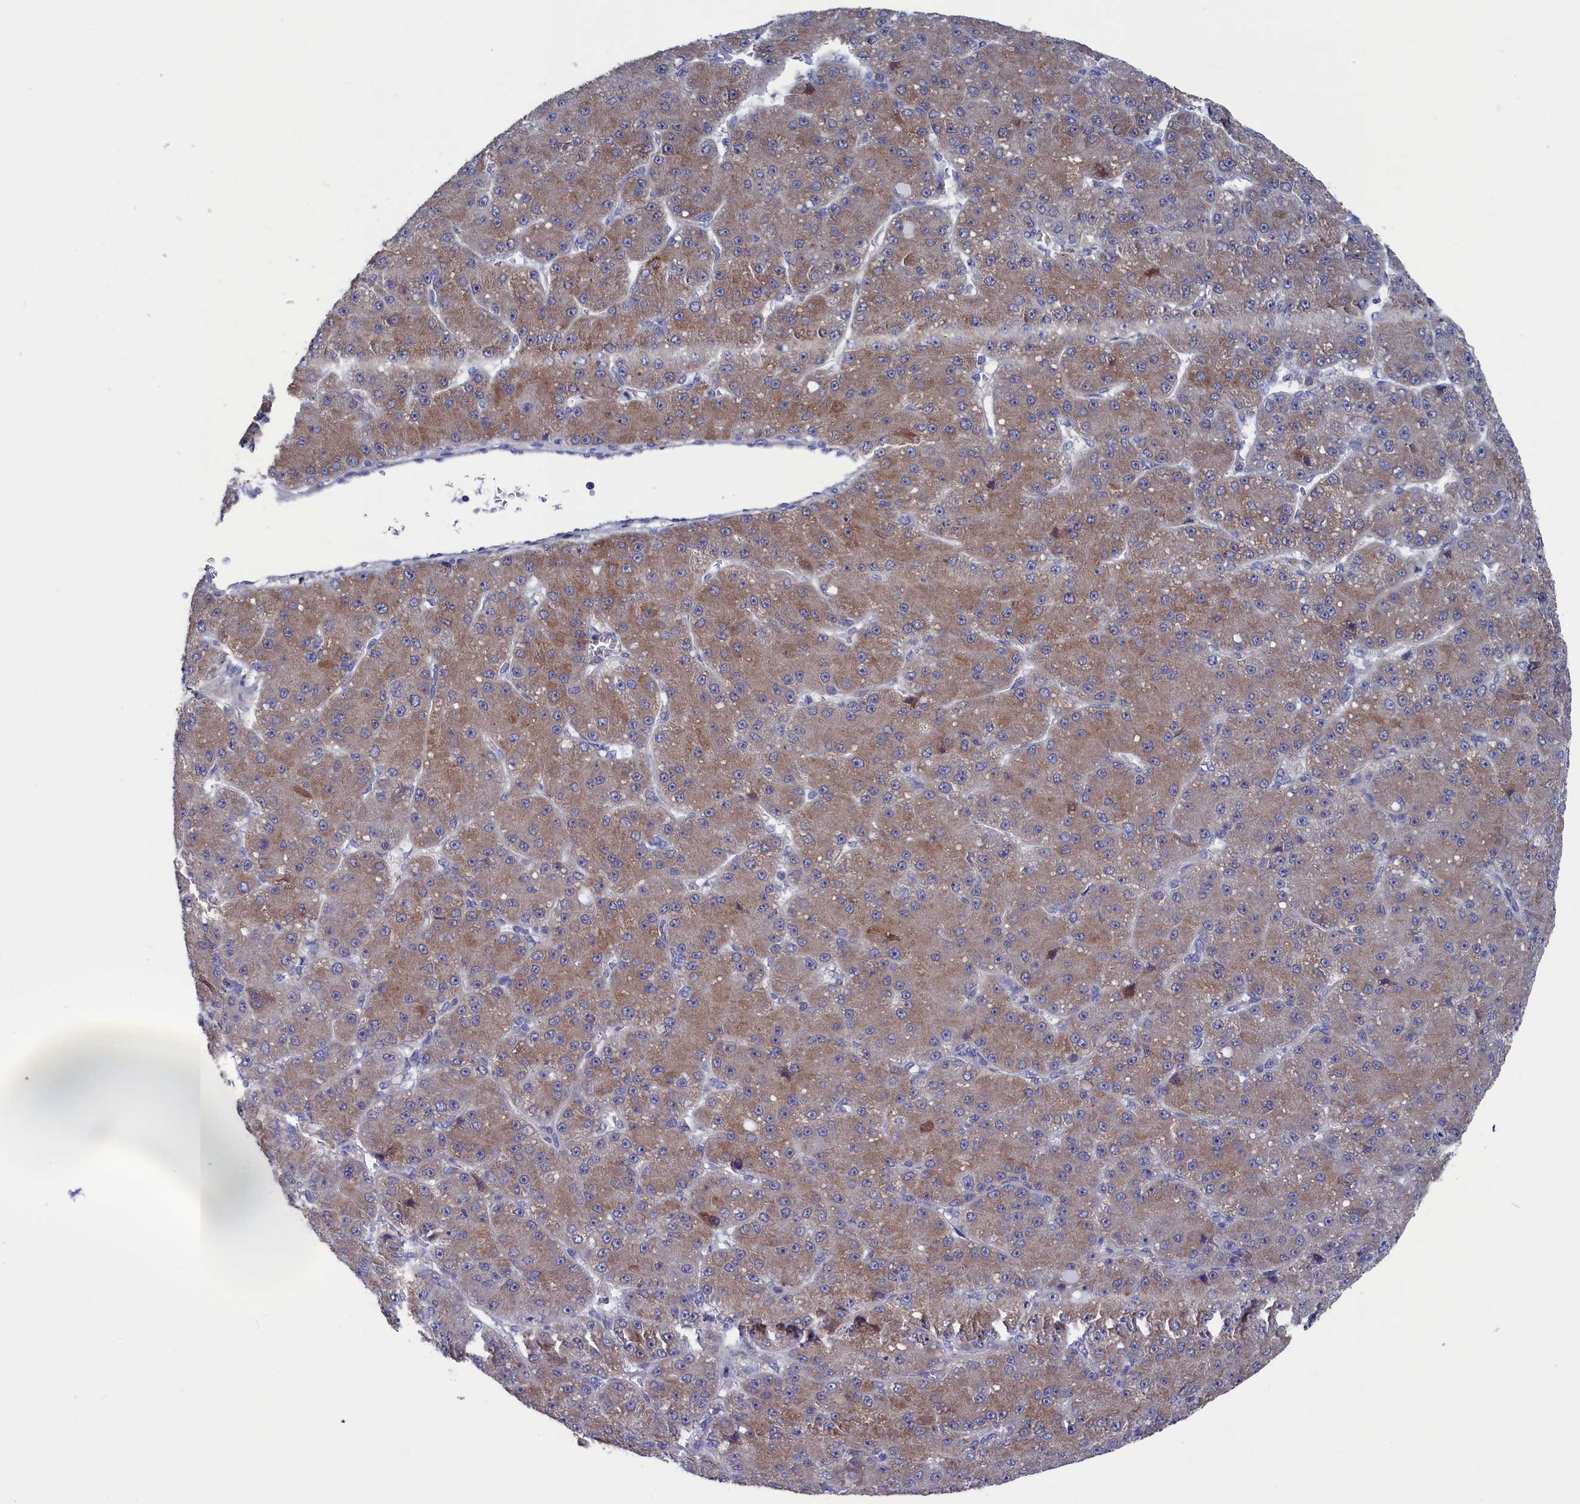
{"staining": {"intensity": "moderate", "quantity": ">75%", "location": "cytoplasmic/membranous"}, "tissue": "liver cancer", "cell_type": "Tumor cells", "image_type": "cancer", "snomed": [{"axis": "morphology", "description": "Carcinoma, Hepatocellular, NOS"}, {"axis": "topography", "description": "Liver"}], "caption": "Tumor cells demonstrate moderate cytoplasmic/membranous staining in about >75% of cells in hepatocellular carcinoma (liver).", "gene": "SPATA13", "patient": {"sex": "male", "age": 67}}